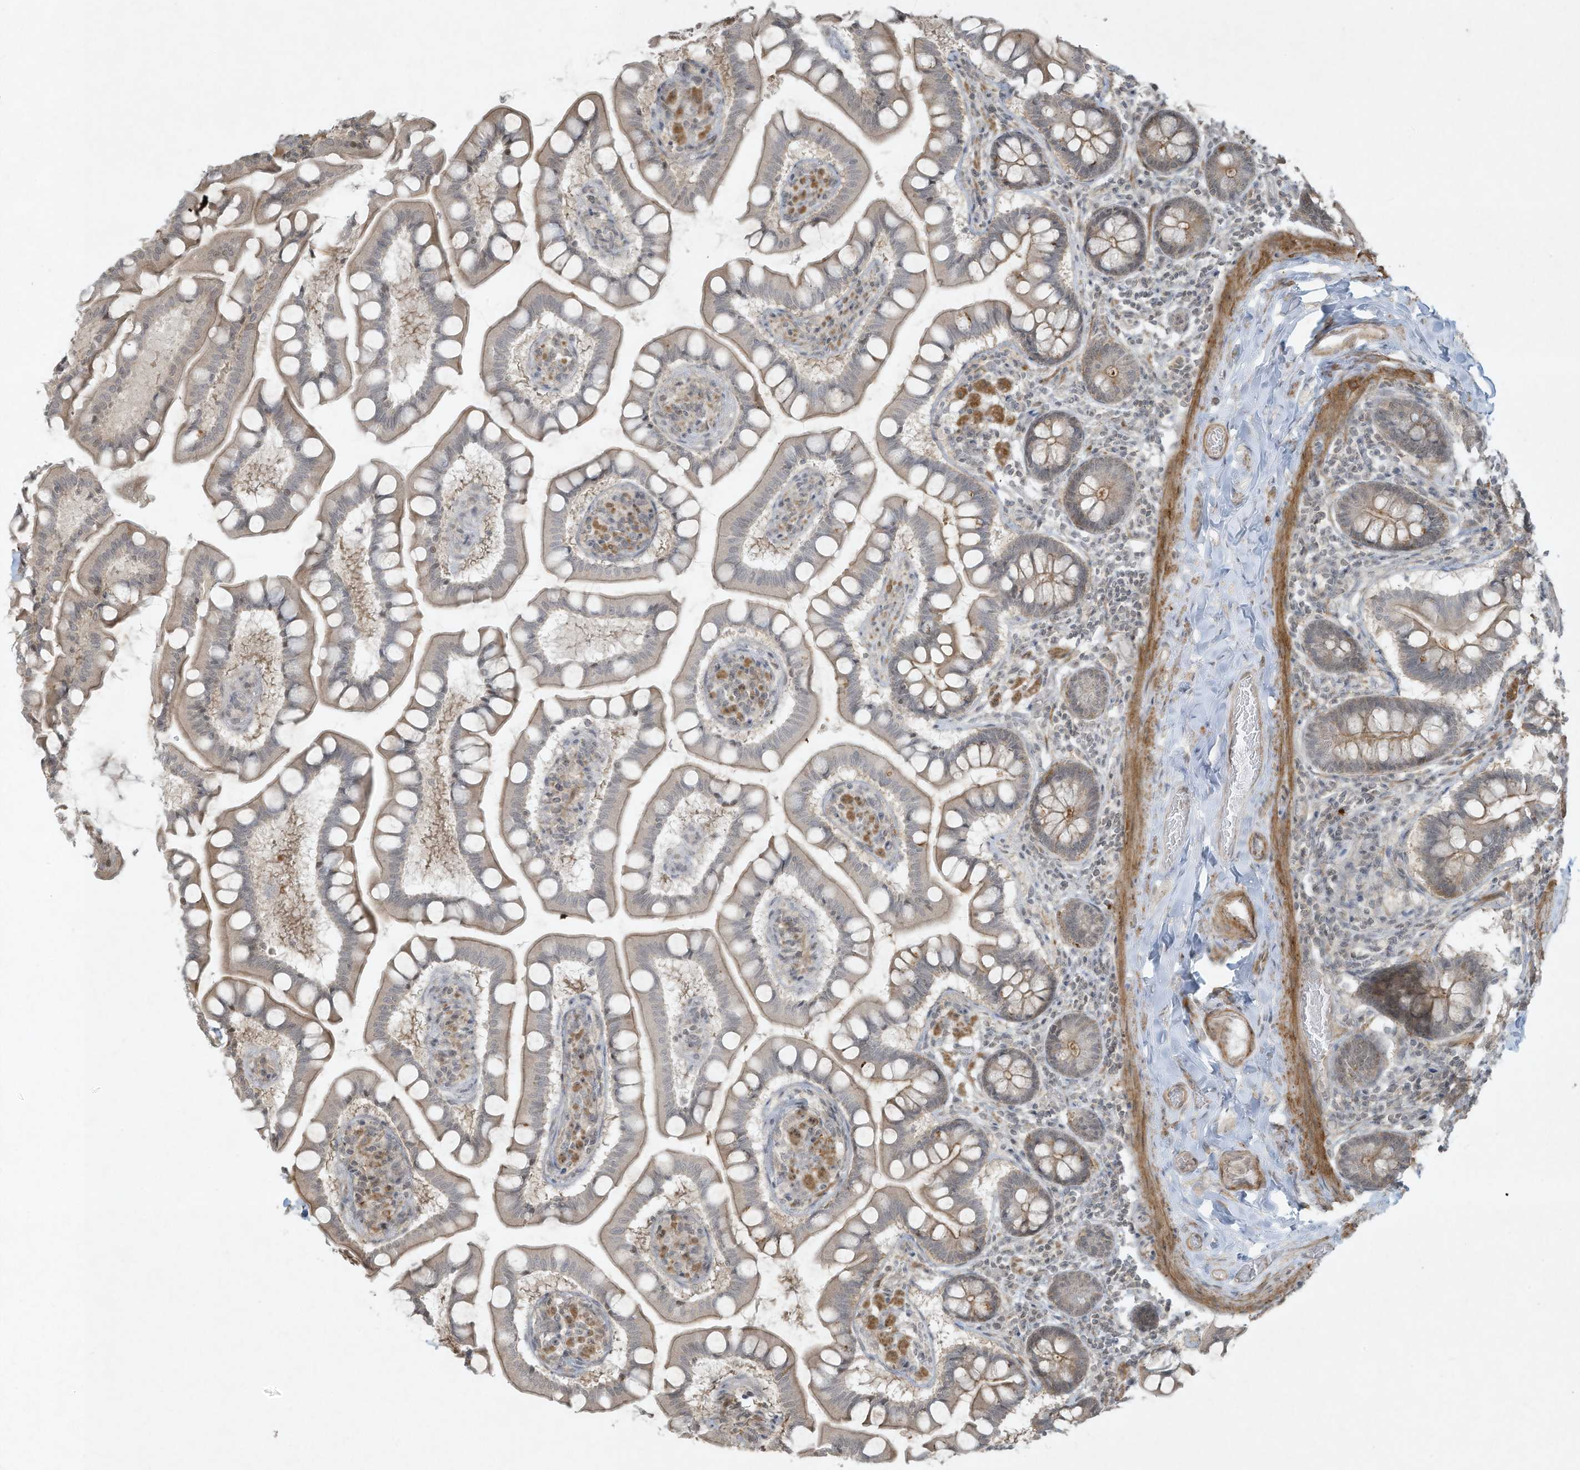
{"staining": {"intensity": "weak", "quantity": "25%-75%", "location": "cytoplasmic/membranous"}, "tissue": "small intestine", "cell_type": "Glandular cells", "image_type": "normal", "snomed": [{"axis": "morphology", "description": "Normal tissue, NOS"}, {"axis": "topography", "description": "Small intestine"}], "caption": "Immunohistochemistry (IHC) (DAB) staining of normal small intestine displays weak cytoplasmic/membranous protein staining in approximately 25%-75% of glandular cells.", "gene": "ZNF263", "patient": {"sex": "male", "age": 41}}